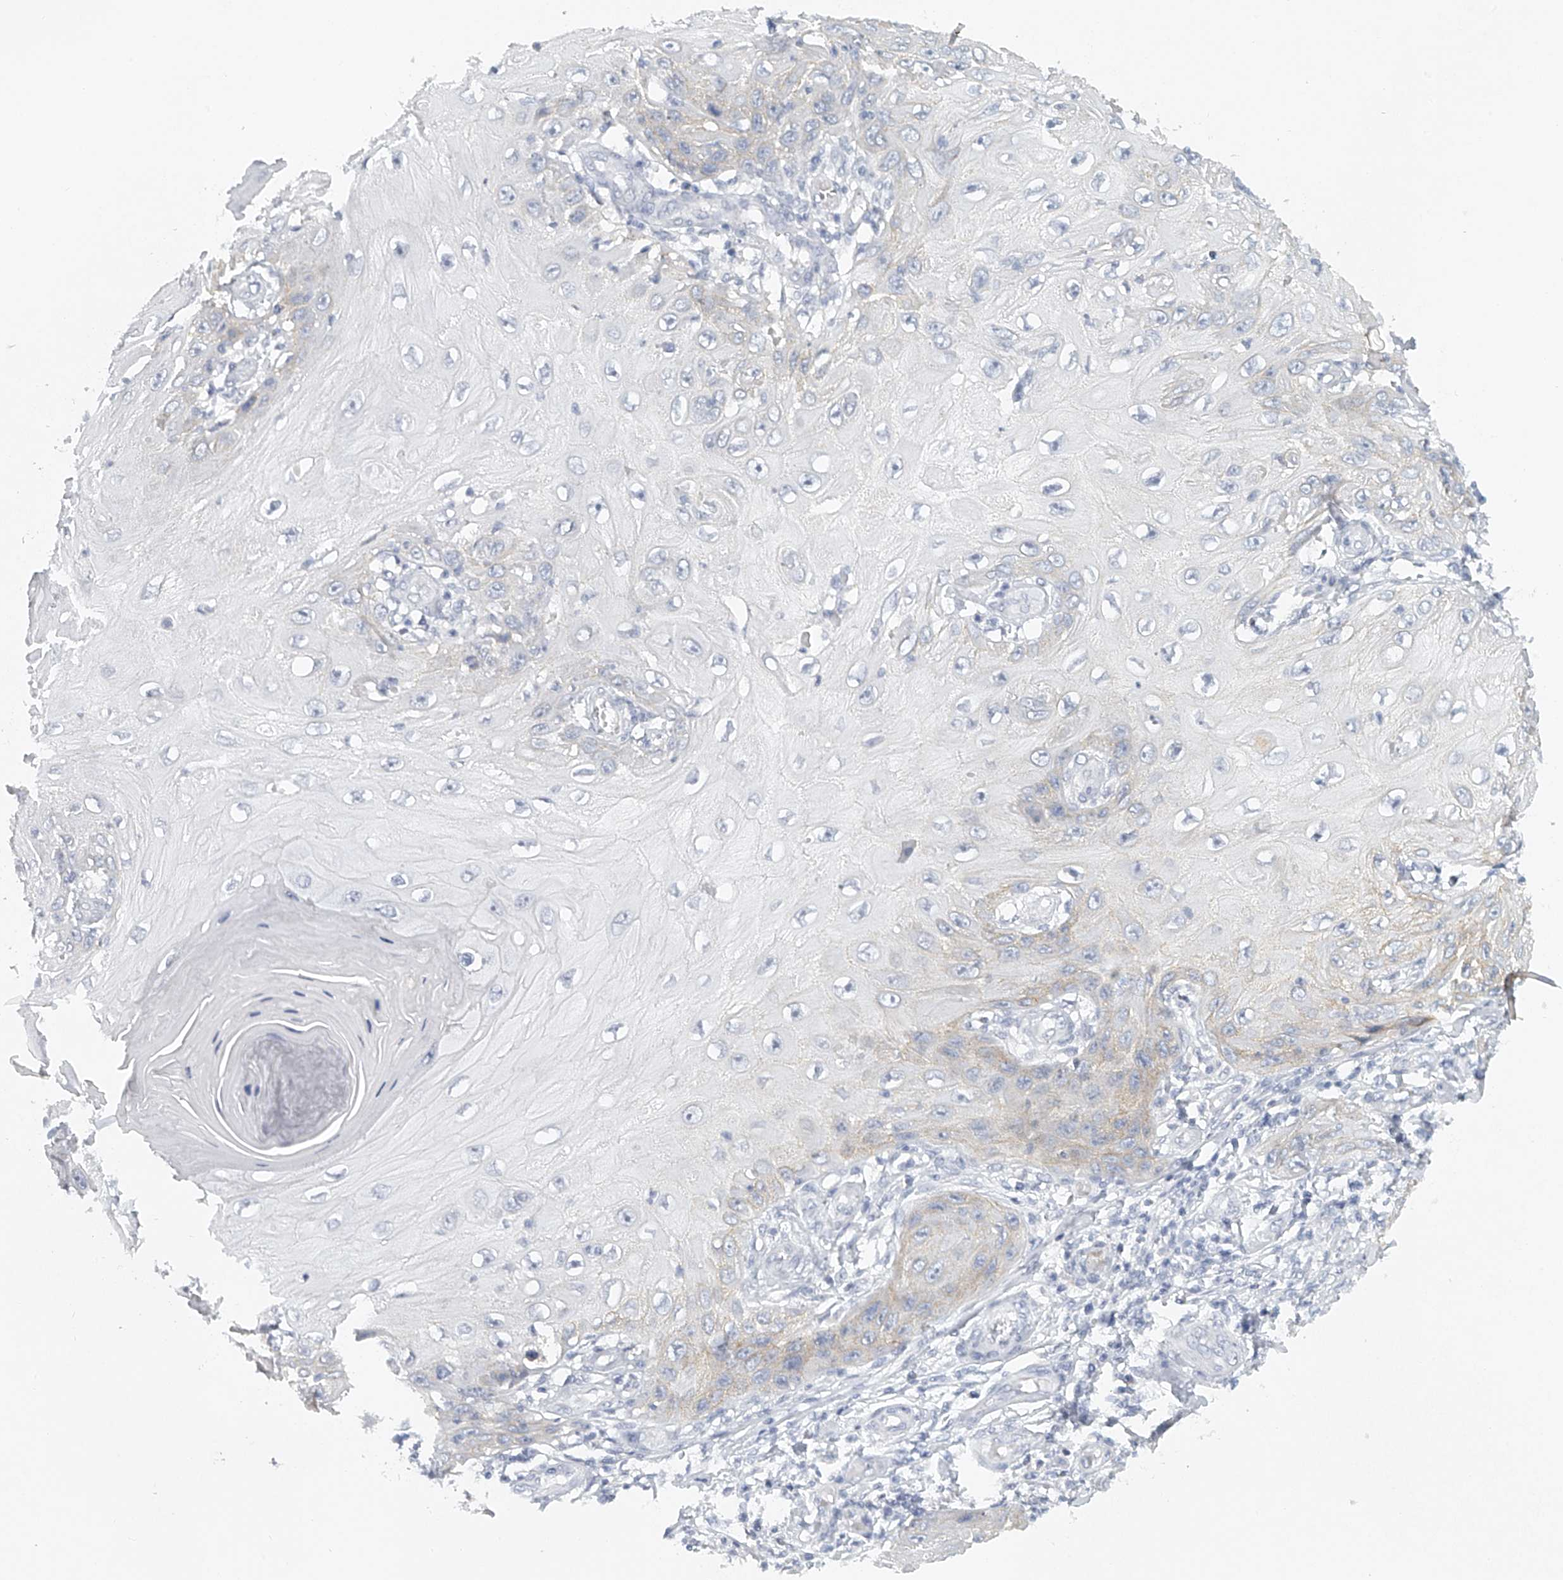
{"staining": {"intensity": "weak", "quantity": "<25%", "location": "cytoplasmic/membranous"}, "tissue": "skin cancer", "cell_type": "Tumor cells", "image_type": "cancer", "snomed": [{"axis": "morphology", "description": "Squamous cell carcinoma, NOS"}, {"axis": "topography", "description": "Skin"}], "caption": "Immunohistochemistry (IHC) of human skin cancer (squamous cell carcinoma) reveals no staining in tumor cells.", "gene": "FAT2", "patient": {"sex": "female", "age": 73}}